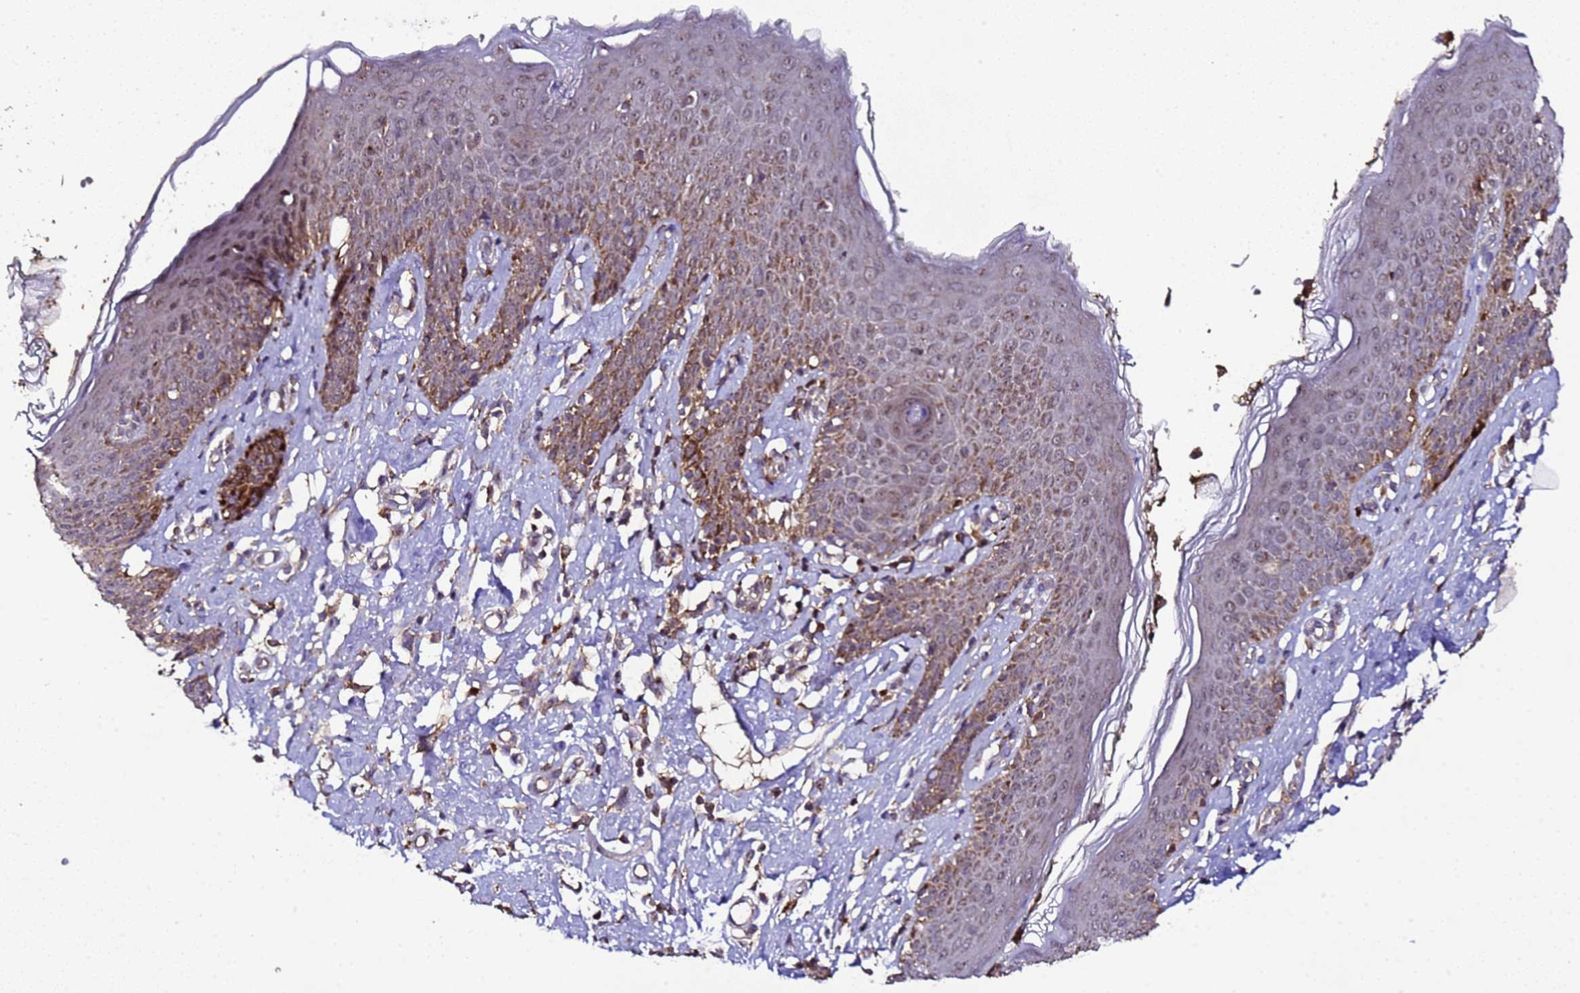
{"staining": {"intensity": "moderate", "quantity": ">75%", "location": "cytoplasmic/membranous"}, "tissue": "skin", "cell_type": "Epidermal cells", "image_type": "normal", "snomed": [{"axis": "morphology", "description": "Normal tissue, NOS"}, {"axis": "topography", "description": "Vulva"}], "caption": "Human skin stained with a brown dye displays moderate cytoplasmic/membranous positive positivity in approximately >75% of epidermal cells.", "gene": "HSPBAP1", "patient": {"sex": "female", "age": 66}}